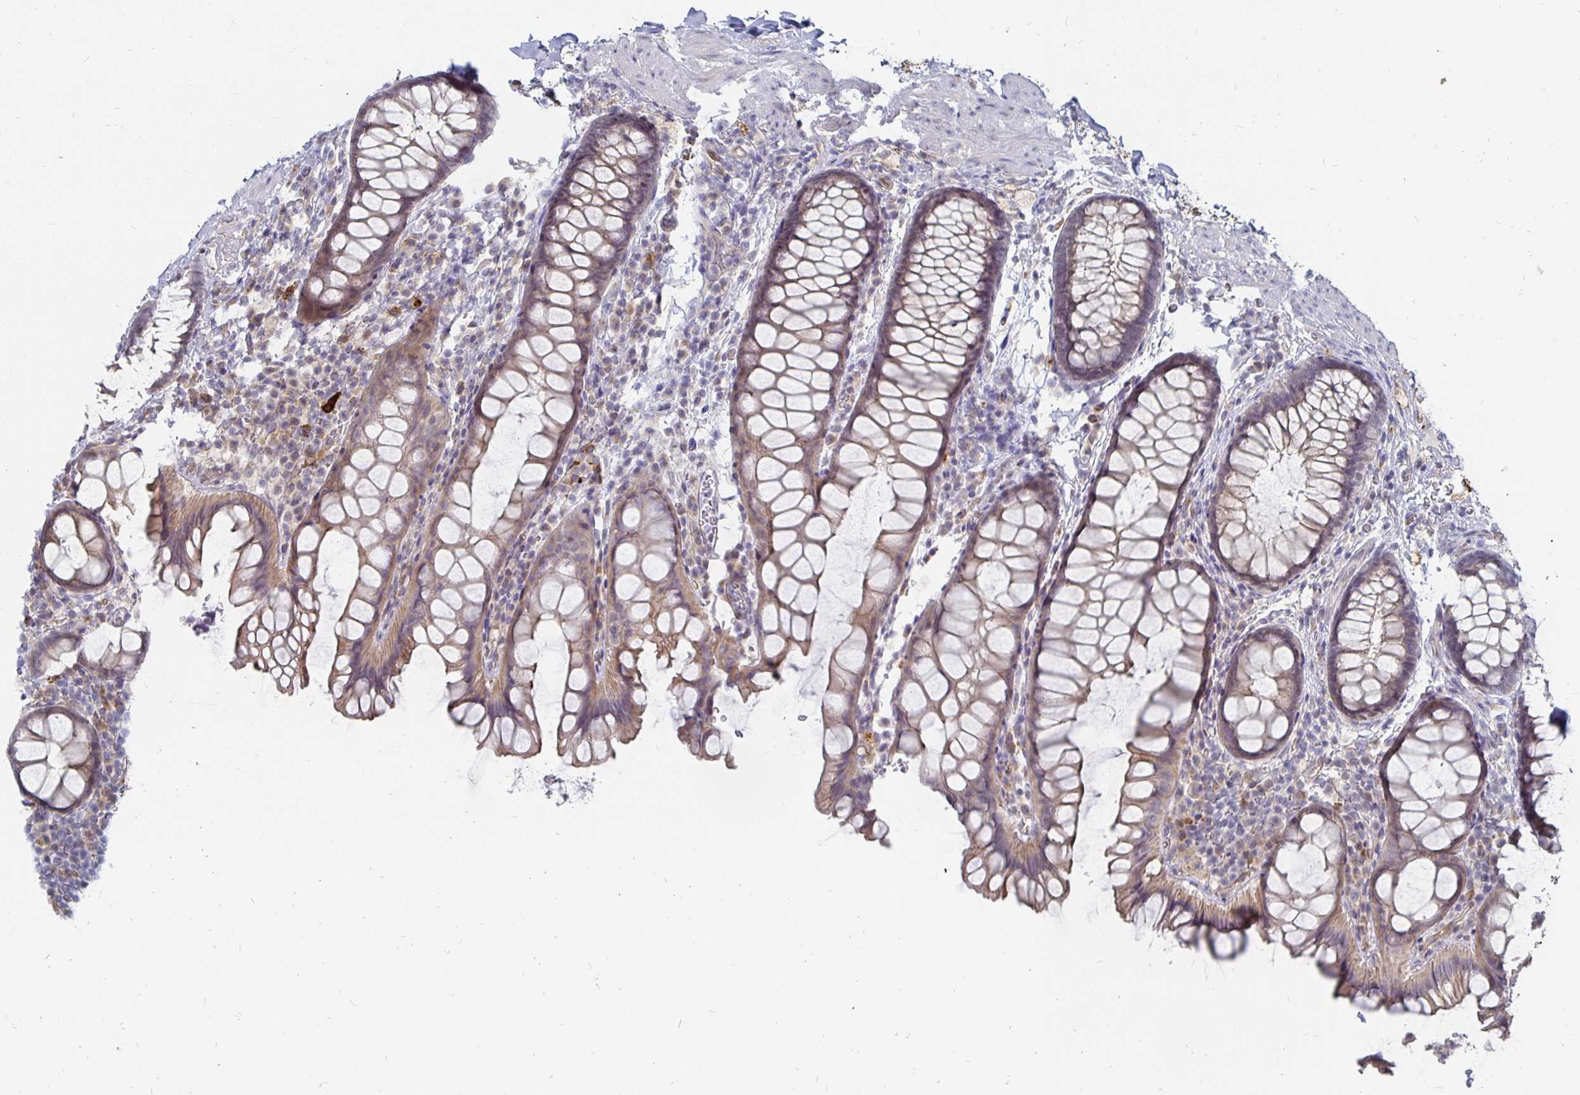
{"staining": {"intensity": "moderate", "quantity": "25%-75%", "location": "cytoplasmic/membranous"}, "tissue": "rectum", "cell_type": "Glandular cells", "image_type": "normal", "snomed": [{"axis": "morphology", "description": "Normal tissue, NOS"}, {"axis": "topography", "description": "Rectum"}, {"axis": "topography", "description": "Peripheral nerve tissue"}], "caption": "A micrograph of rectum stained for a protein reveals moderate cytoplasmic/membranous brown staining in glandular cells.", "gene": "CCDC85A", "patient": {"sex": "female", "age": 69}}